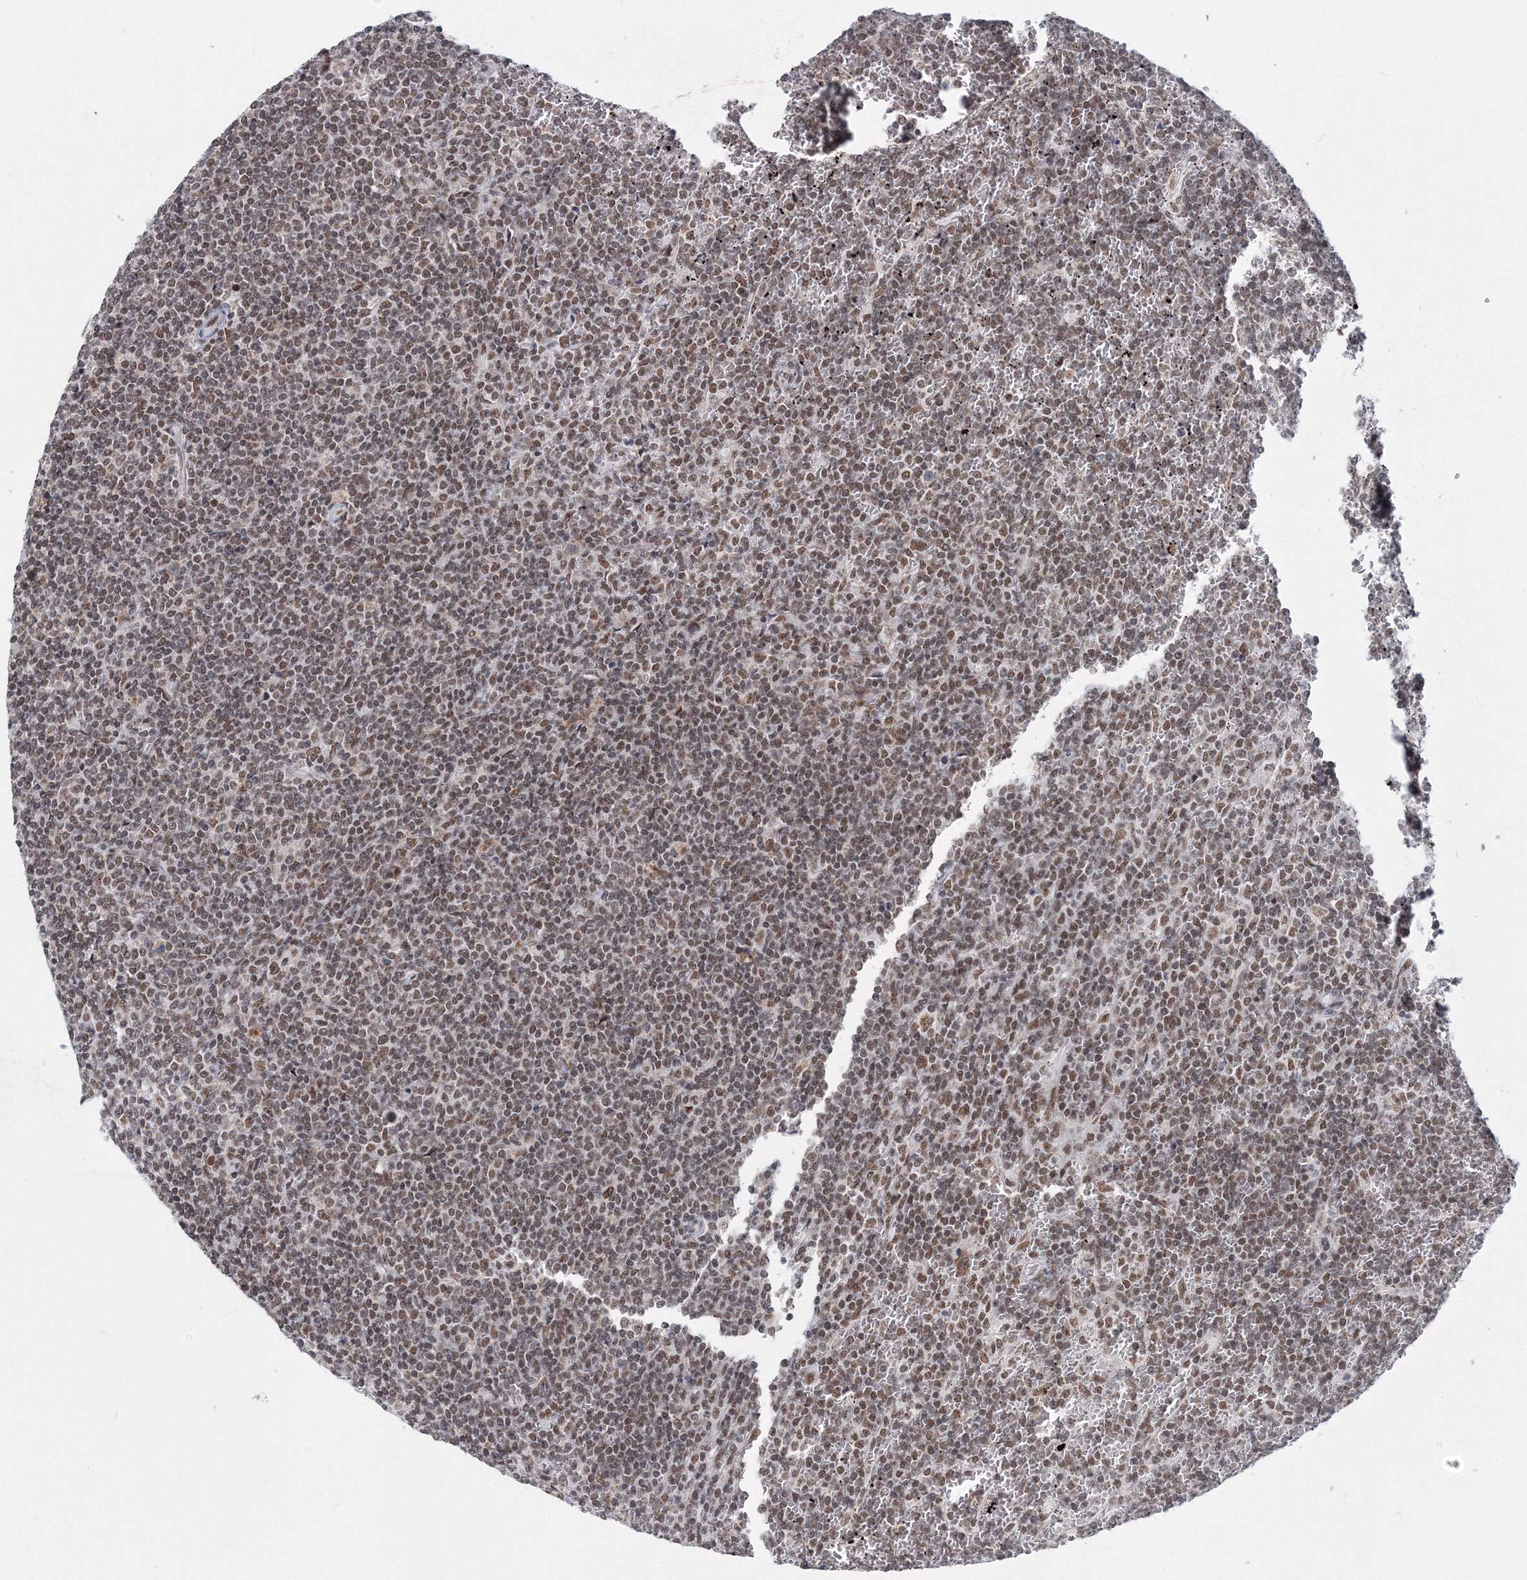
{"staining": {"intensity": "weak", "quantity": ">75%", "location": "nuclear"}, "tissue": "lymphoma", "cell_type": "Tumor cells", "image_type": "cancer", "snomed": [{"axis": "morphology", "description": "Malignant lymphoma, non-Hodgkin's type, Low grade"}, {"axis": "topography", "description": "Spleen"}], "caption": "High-power microscopy captured an IHC histopathology image of lymphoma, revealing weak nuclear positivity in about >75% of tumor cells.", "gene": "SF3B6", "patient": {"sex": "female", "age": 19}}